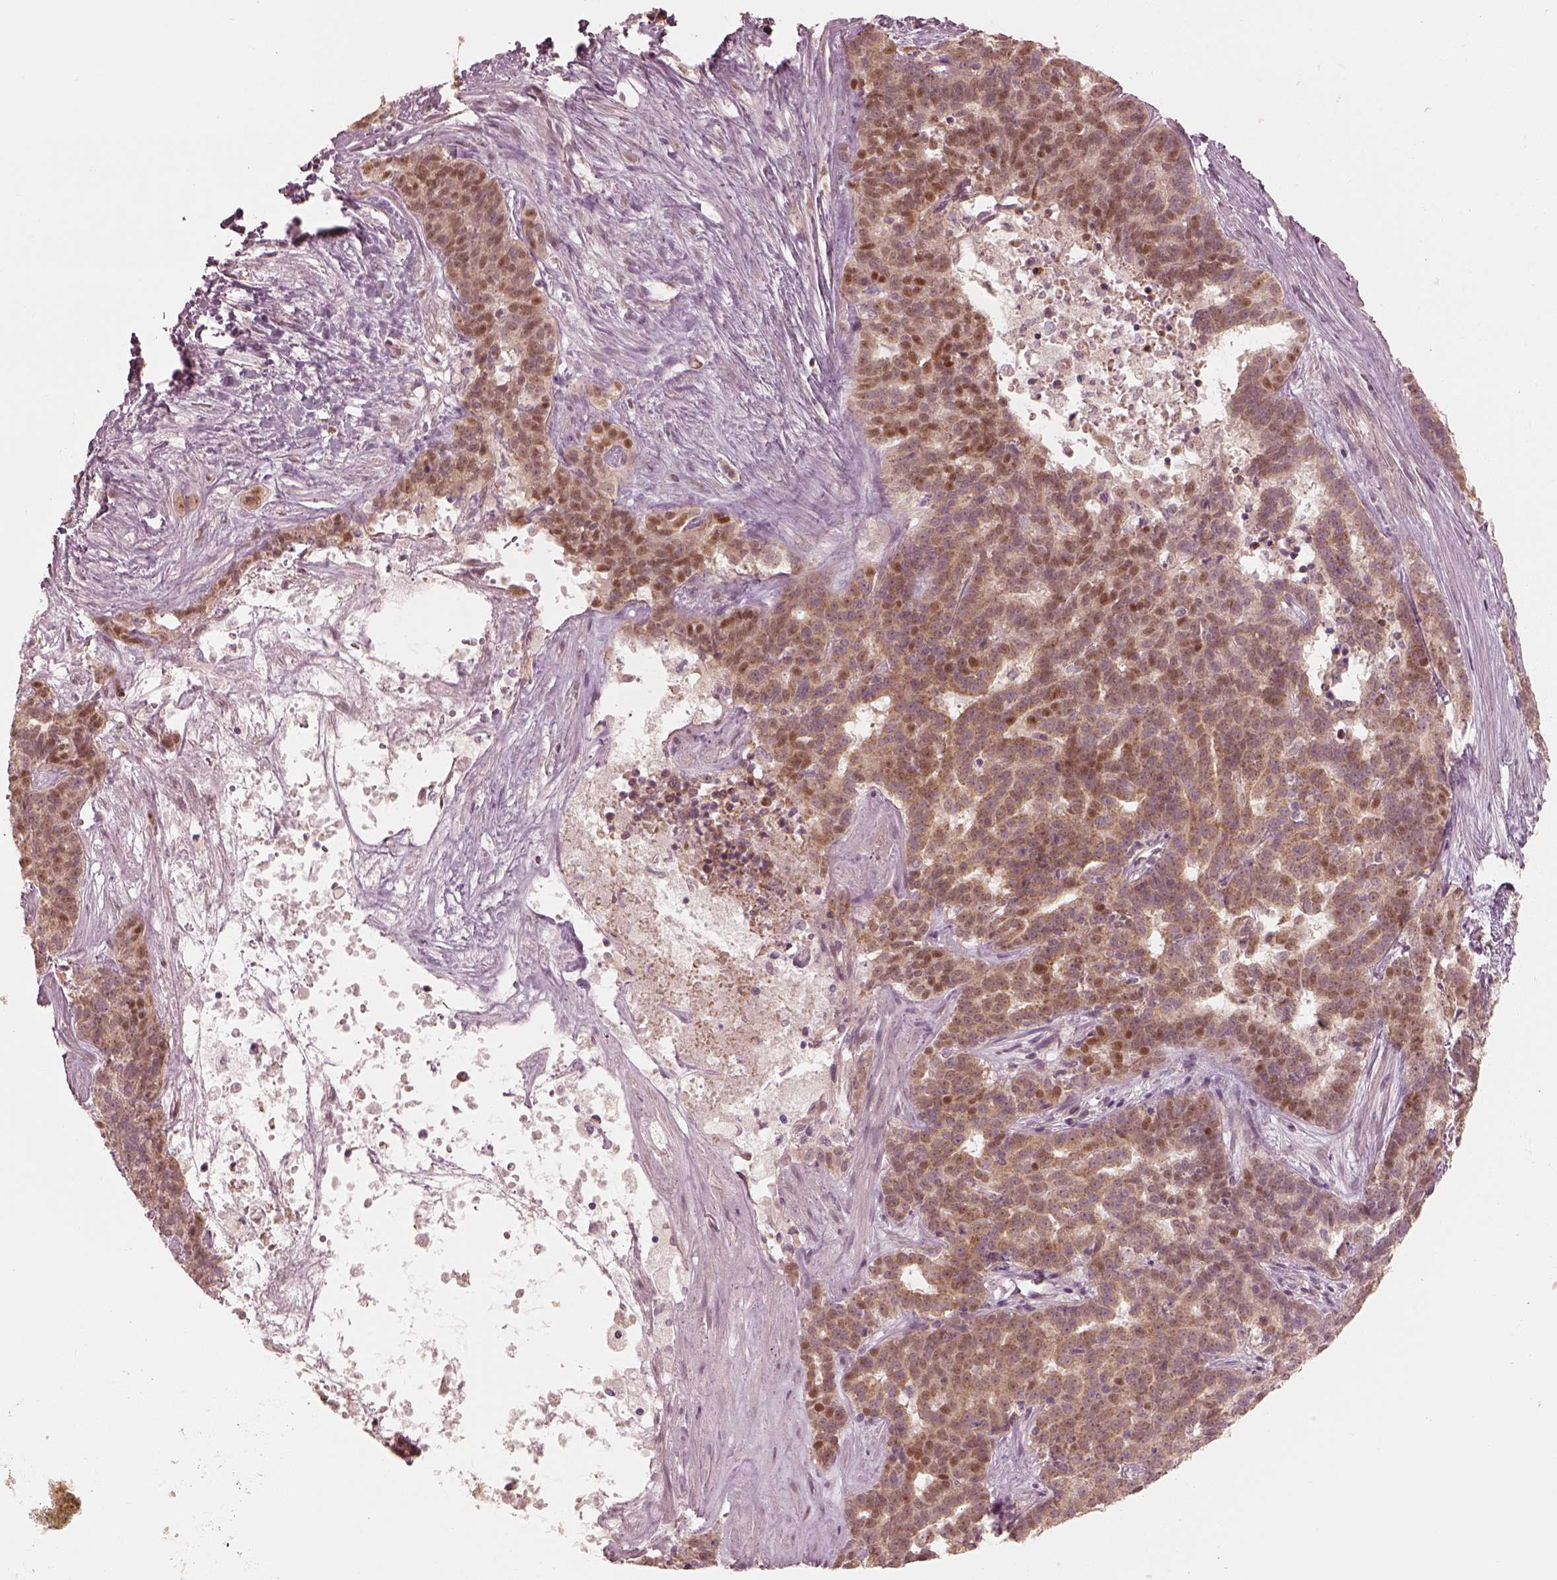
{"staining": {"intensity": "weak", "quantity": "25%-75%", "location": "cytoplasmic/membranous,nuclear"}, "tissue": "liver cancer", "cell_type": "Tumor cells", "image_type": "cancer", "snomed": [{"axis": "morphology", "description": "Cholangiocarcinoma"}, {"axis": "topography", "description": "Liver"}], "caption": "Immunohistochemical staining of human liver cholangiocarcinoma exhibits weak cytoplasmic/membranous and nuclear protein expression in approximately 25%-75% of tumor cells.", "gene": "IQCB1", "patient": {"sex": "female", "age": 47}}